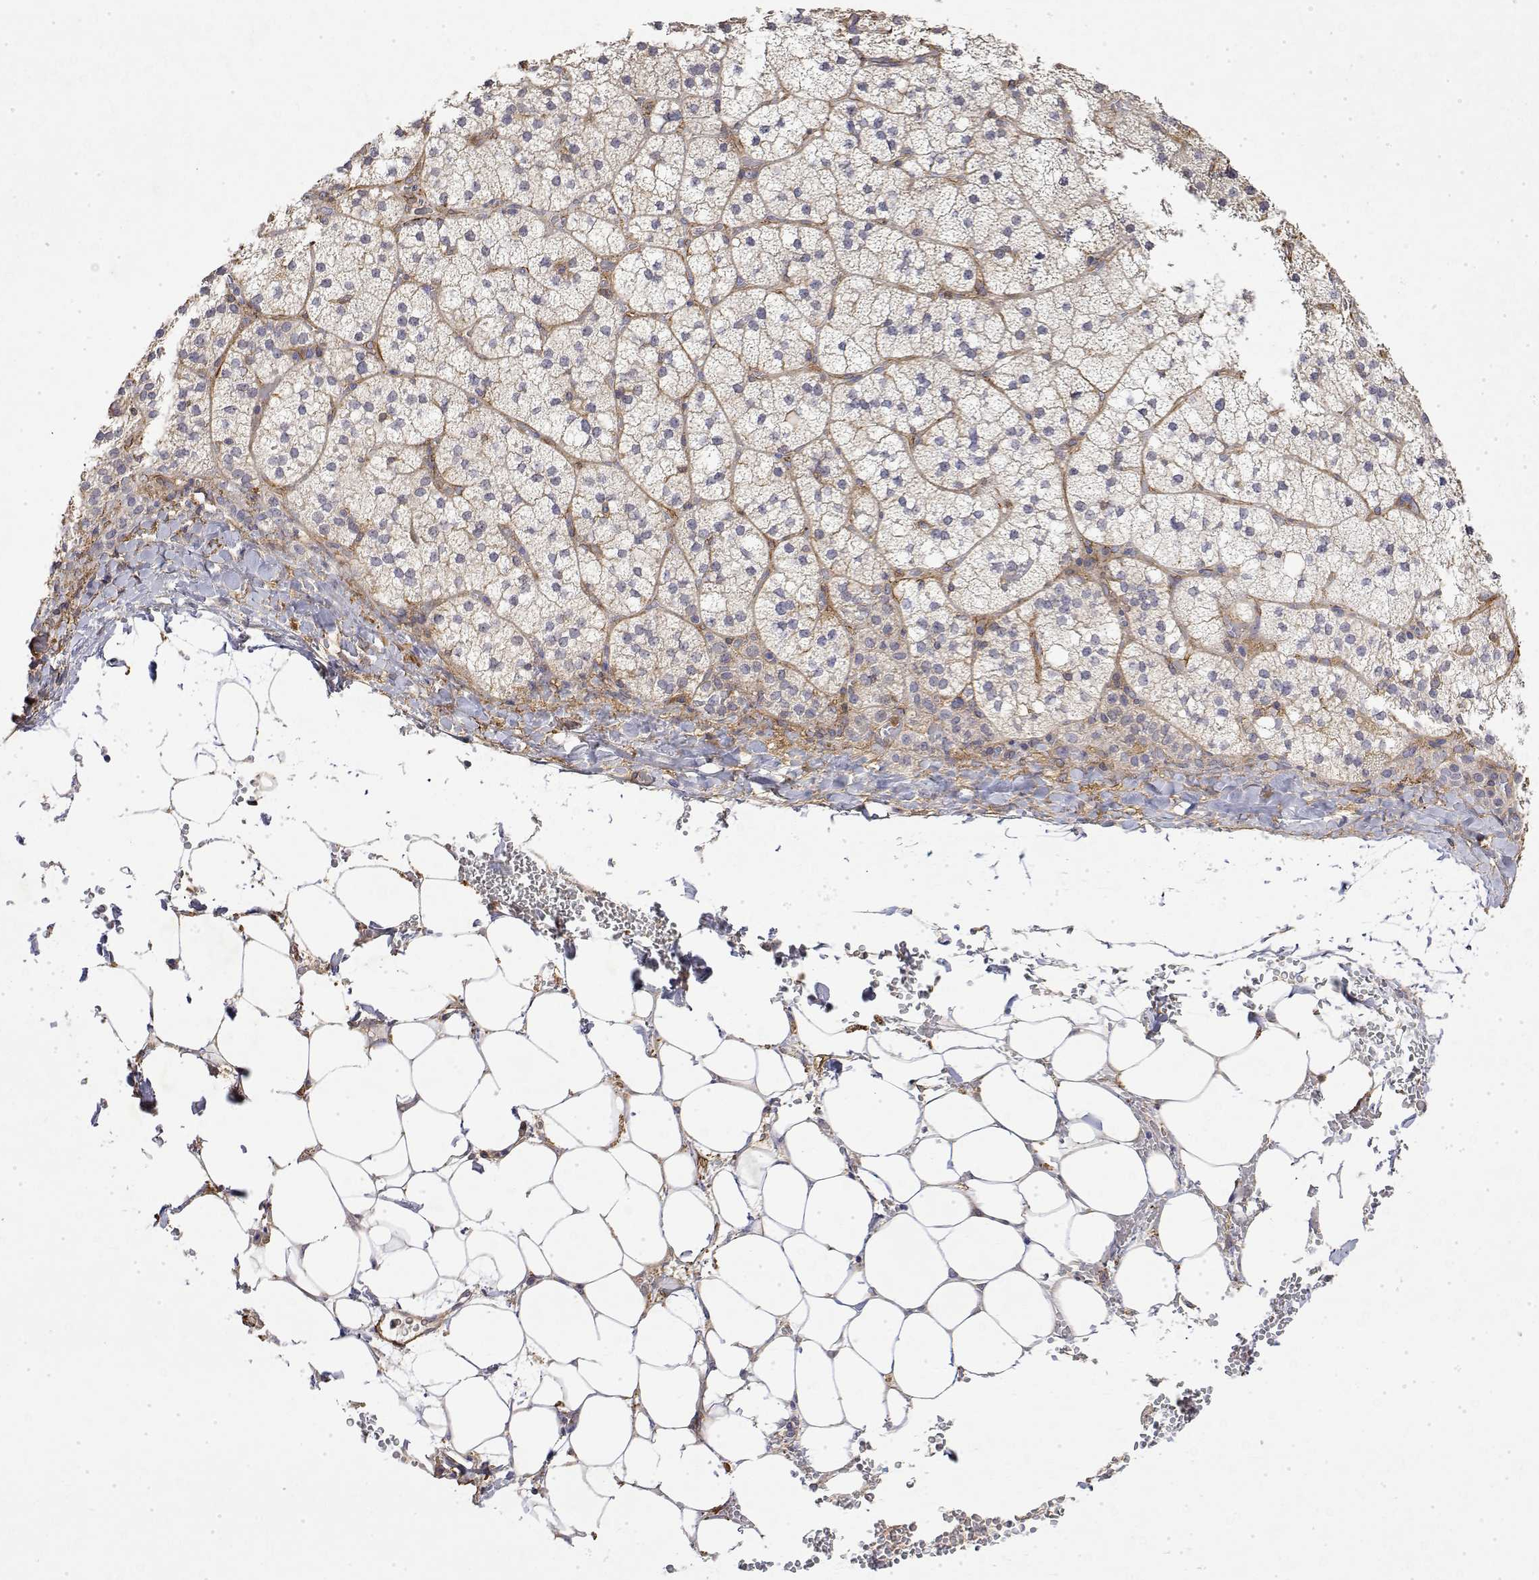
{"staining": {"intensity": "negative", "quantity": "none", "location": "none"}, "tissue": "adrenal gland", "cell_type": "Glandular cells", "image_type": "normal", "snomed": [{"axis": "morphology", "description": "Normal tissue, NOS"}, {"axis": "topography", "description": "Adrenal gland"}], "caption": "Immunohistochemistry micrograph of unremarkable adrenal gland: adrenal gland stained with DAB exhibits no significant protein staining in glandular cells. (Immunohistochemistry, brightfield microscopy, high magnification).", "gene": "SOWAHD", "patient": {"sex": "male", "age": 53}}